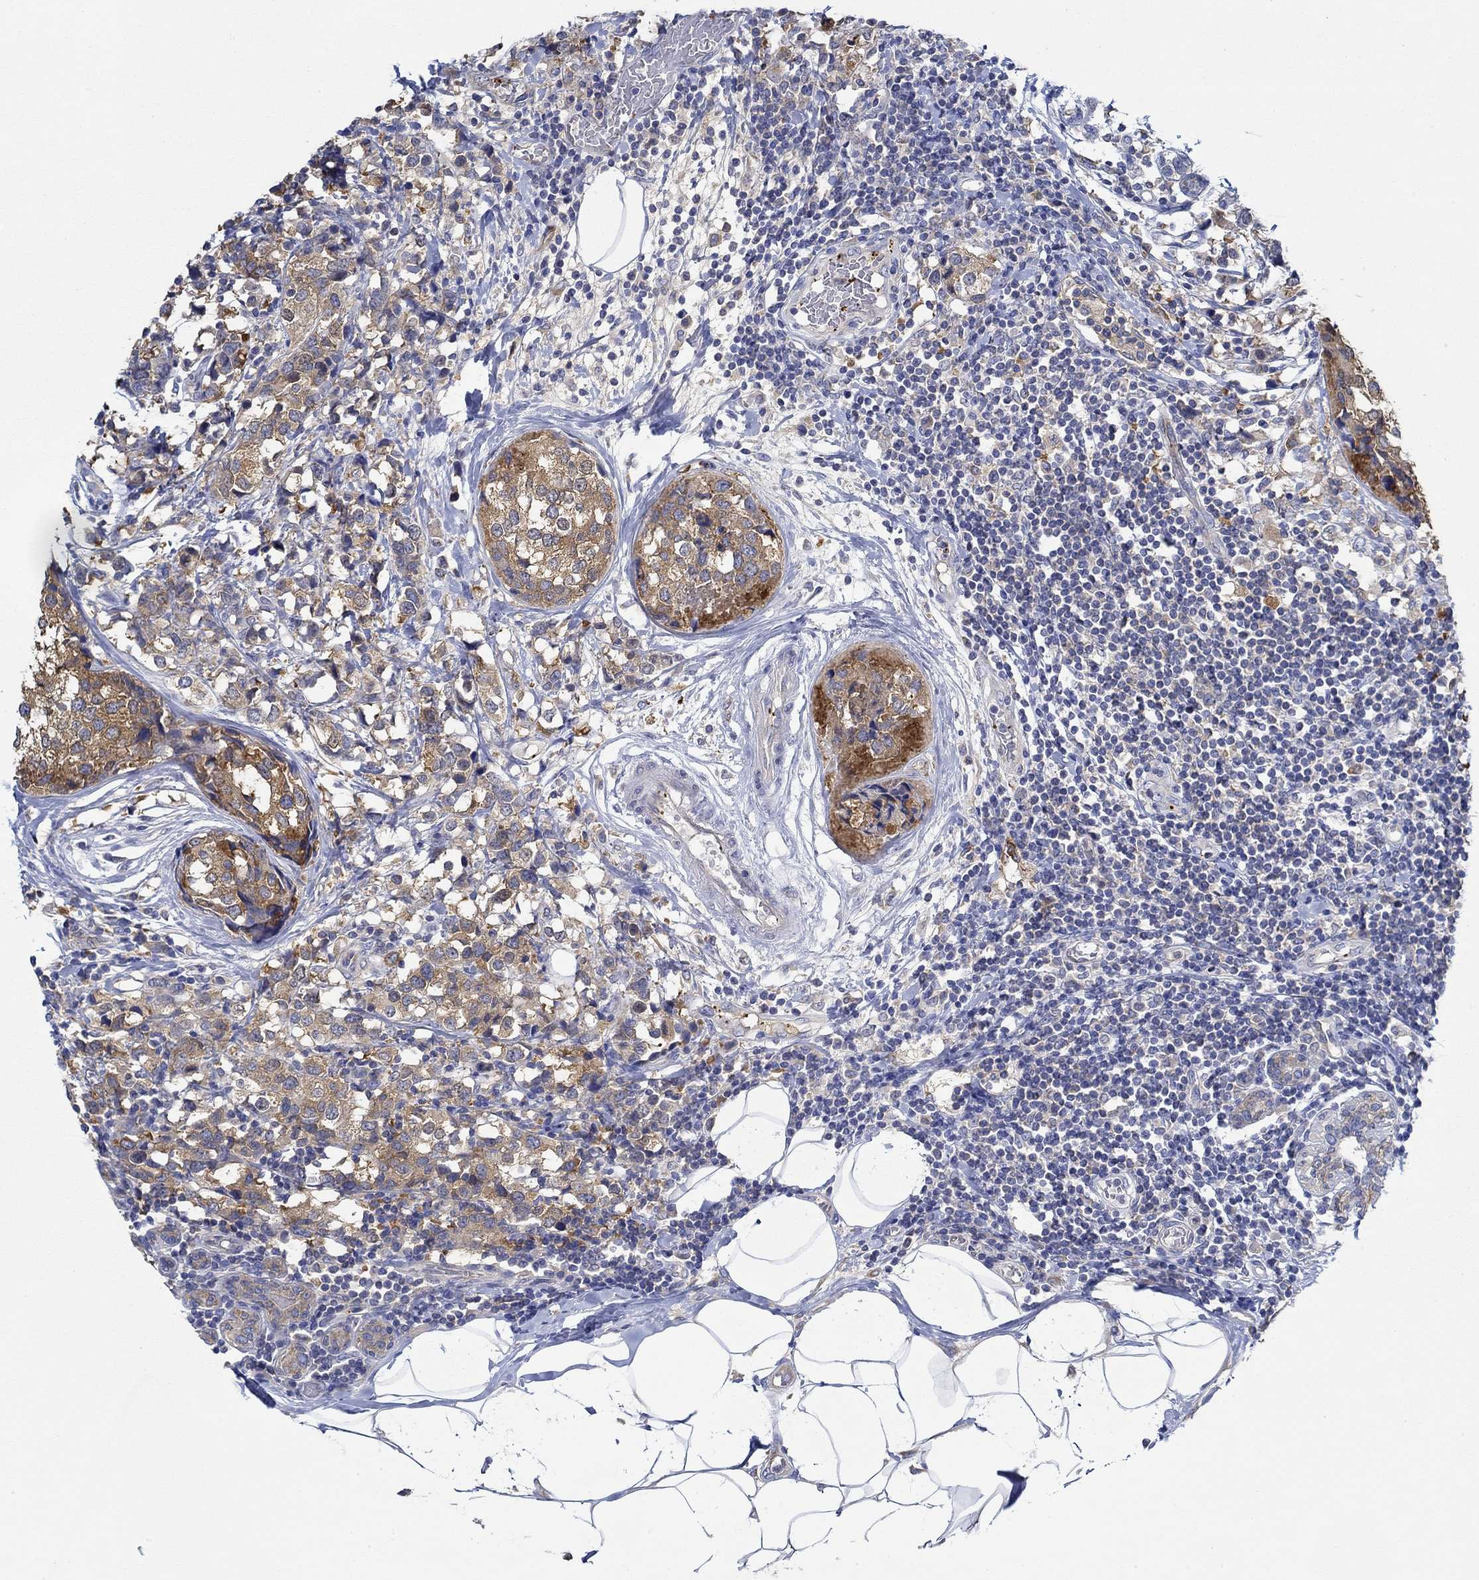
{"staining": {"intensity": "moderate", "quantity": "25%-75%", "location": "cytoplasmic/membranous"}, "tissue": "breast cancer", "cell_type": "Tumor cells", "image_type": "cancer", "snomed": [{"axis": "morphology", "description": "Lobular carcinoma"}, {"axis": "topography", "description": "Breast"}], "caption": "Immunohistochemistry of breast cancer displays medium levels of moderate cytoplasmic/membranous staining in approximately 25%-75% of tumor cells.", "gene": "SLC27A3", "patient": {"sex": "female", "age": 59}}